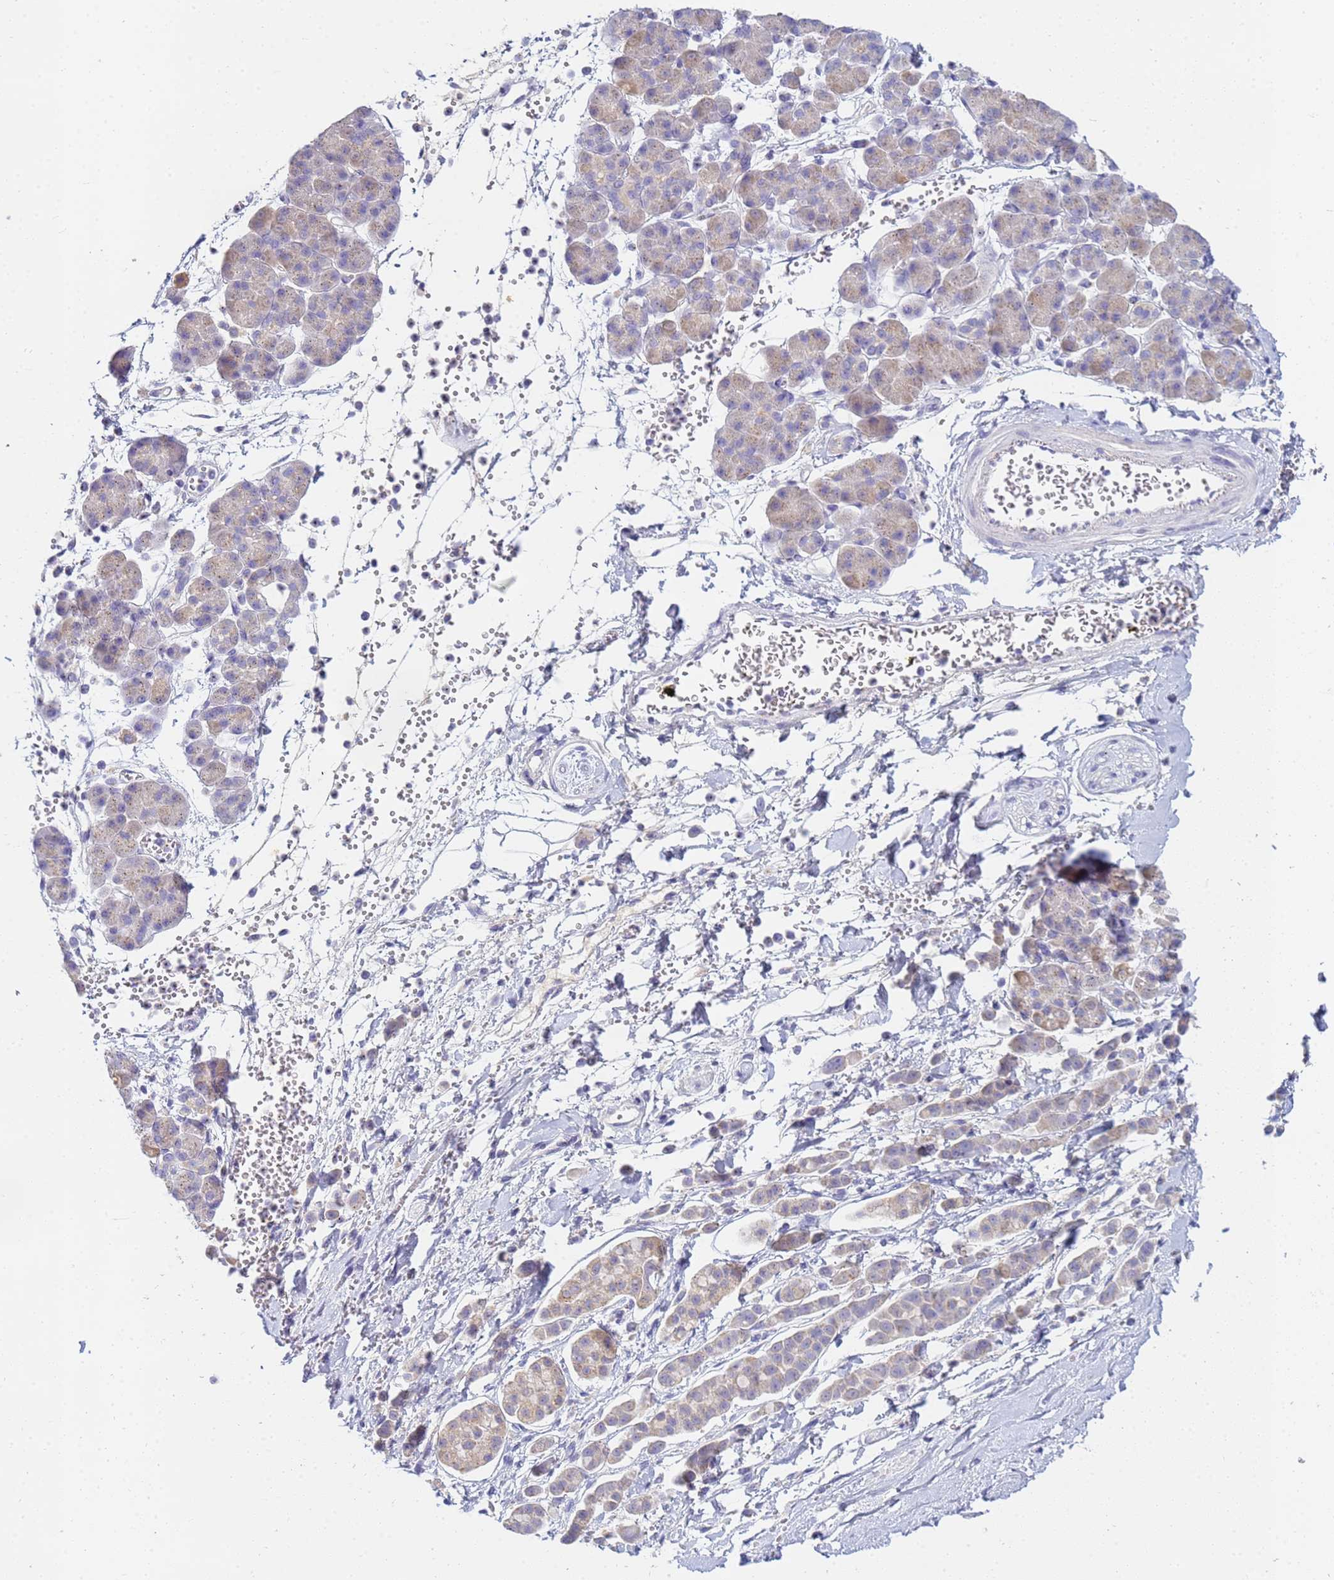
{"staining": {"intensity": "weak", "quantity": "25%-75%", "location": "cytoplasmic/membranous"}, "tissue": "pancreatic cancer", "cell_type": "Tumor cells", "image_type": "cancer", "snomed": [{"axis": "morphology", "description": "Normal tissue, NOS"}, {"axis": "morphology", "description": "Adenocarcinoma, NOS"}, {"axis": "topography", "description": "Pancreas"}], "caption": "Pancreatic cancer (adenocarcinoma) stained with a brown dye demonstrates weak cytoplasmic/membranous positive positivity in approximately 25%-75% of tumor cells.", "gene": "B3GNT8", "patient": {"sex": "female", "age": 64}}